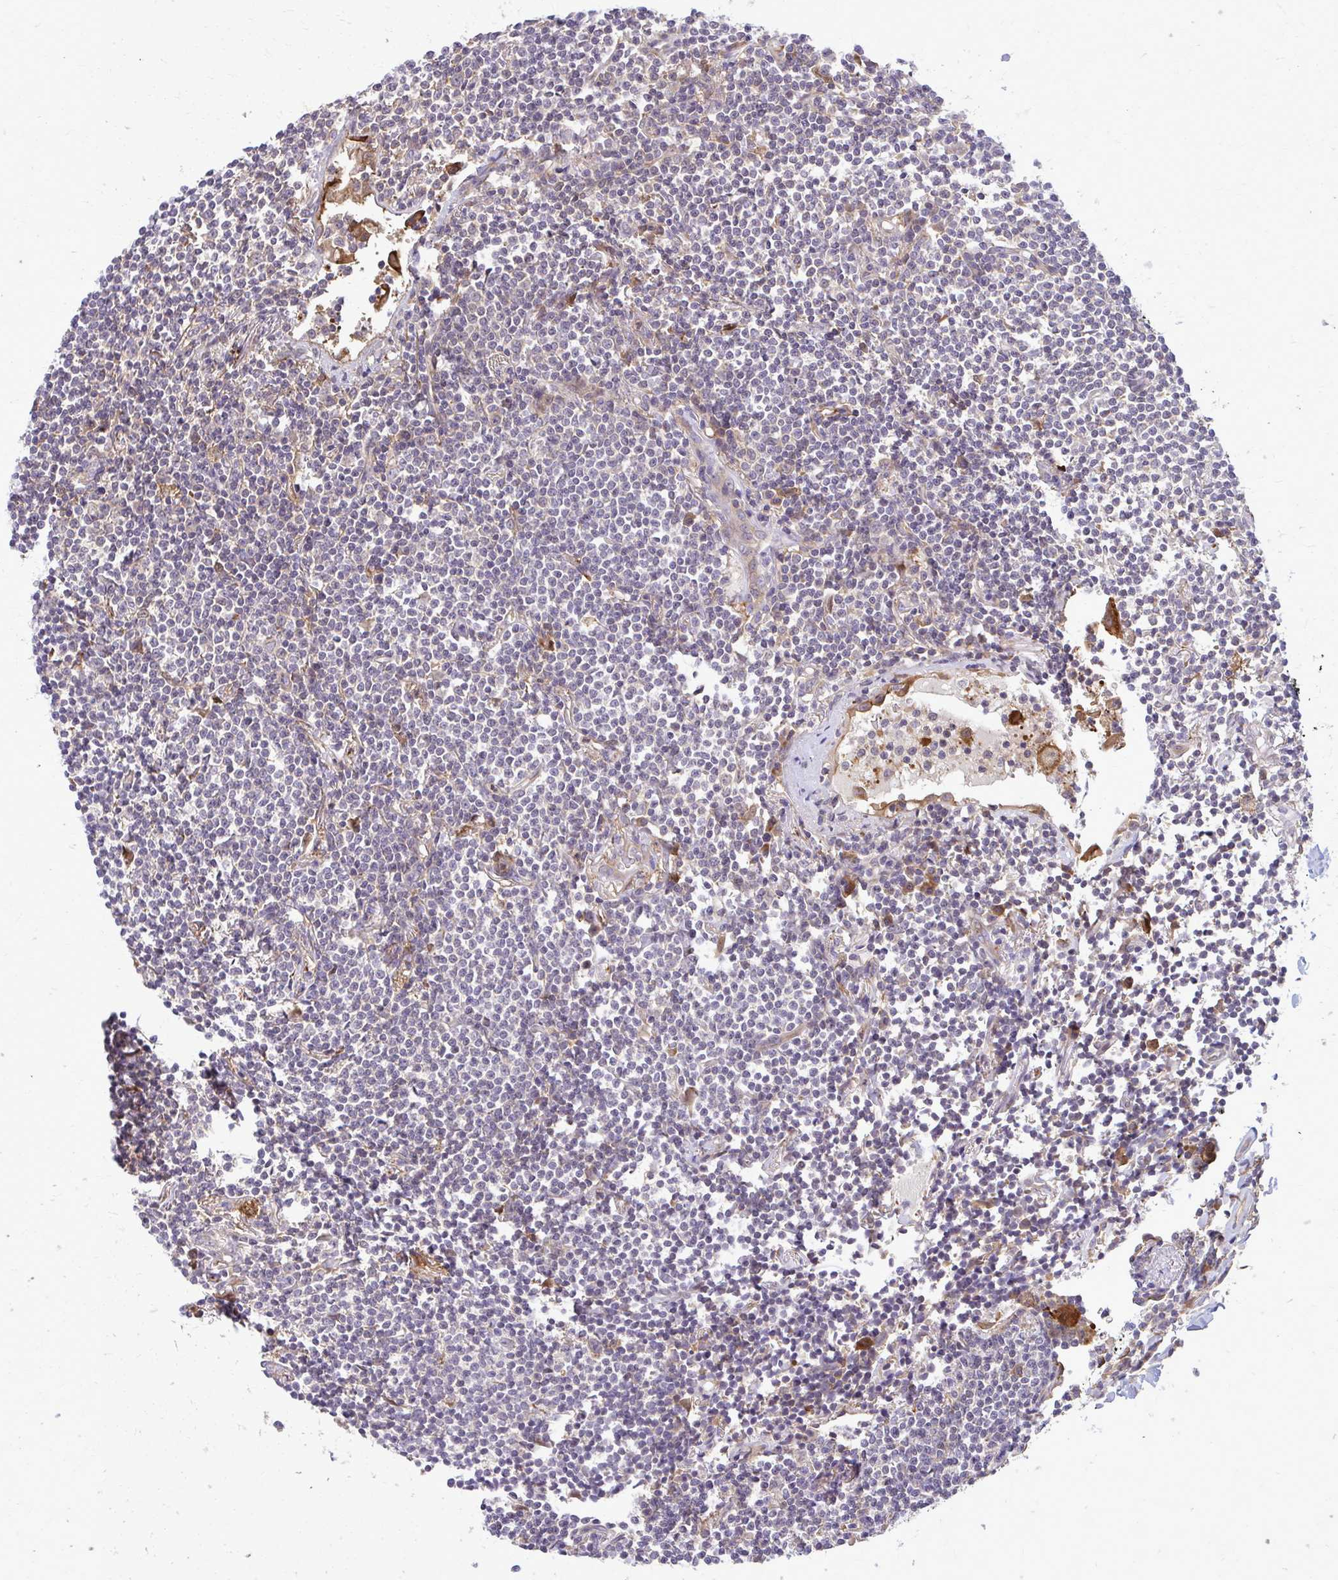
{"staining": {"intensity": "negative", "quantity": "none", "location": "none"}, "tissue": "lymphoma", "cell_type": "Tumor cells", "image_type": "cancer", "snomed": [{"axis": "morphology", "description": "Malignant lymphoma, non-Hodgkin's type, Low grade"}, {"axis": "topography", "description": "Lung"}], "caption": "Image shows no protein staining in tumor cells of lymphoma tissue. (Brightfield microscopy of DAB immunohistochemistry (IHC) at high magnification).", "gene": "OXNAD1", "patient": {"sex": "female", "age": 71}}